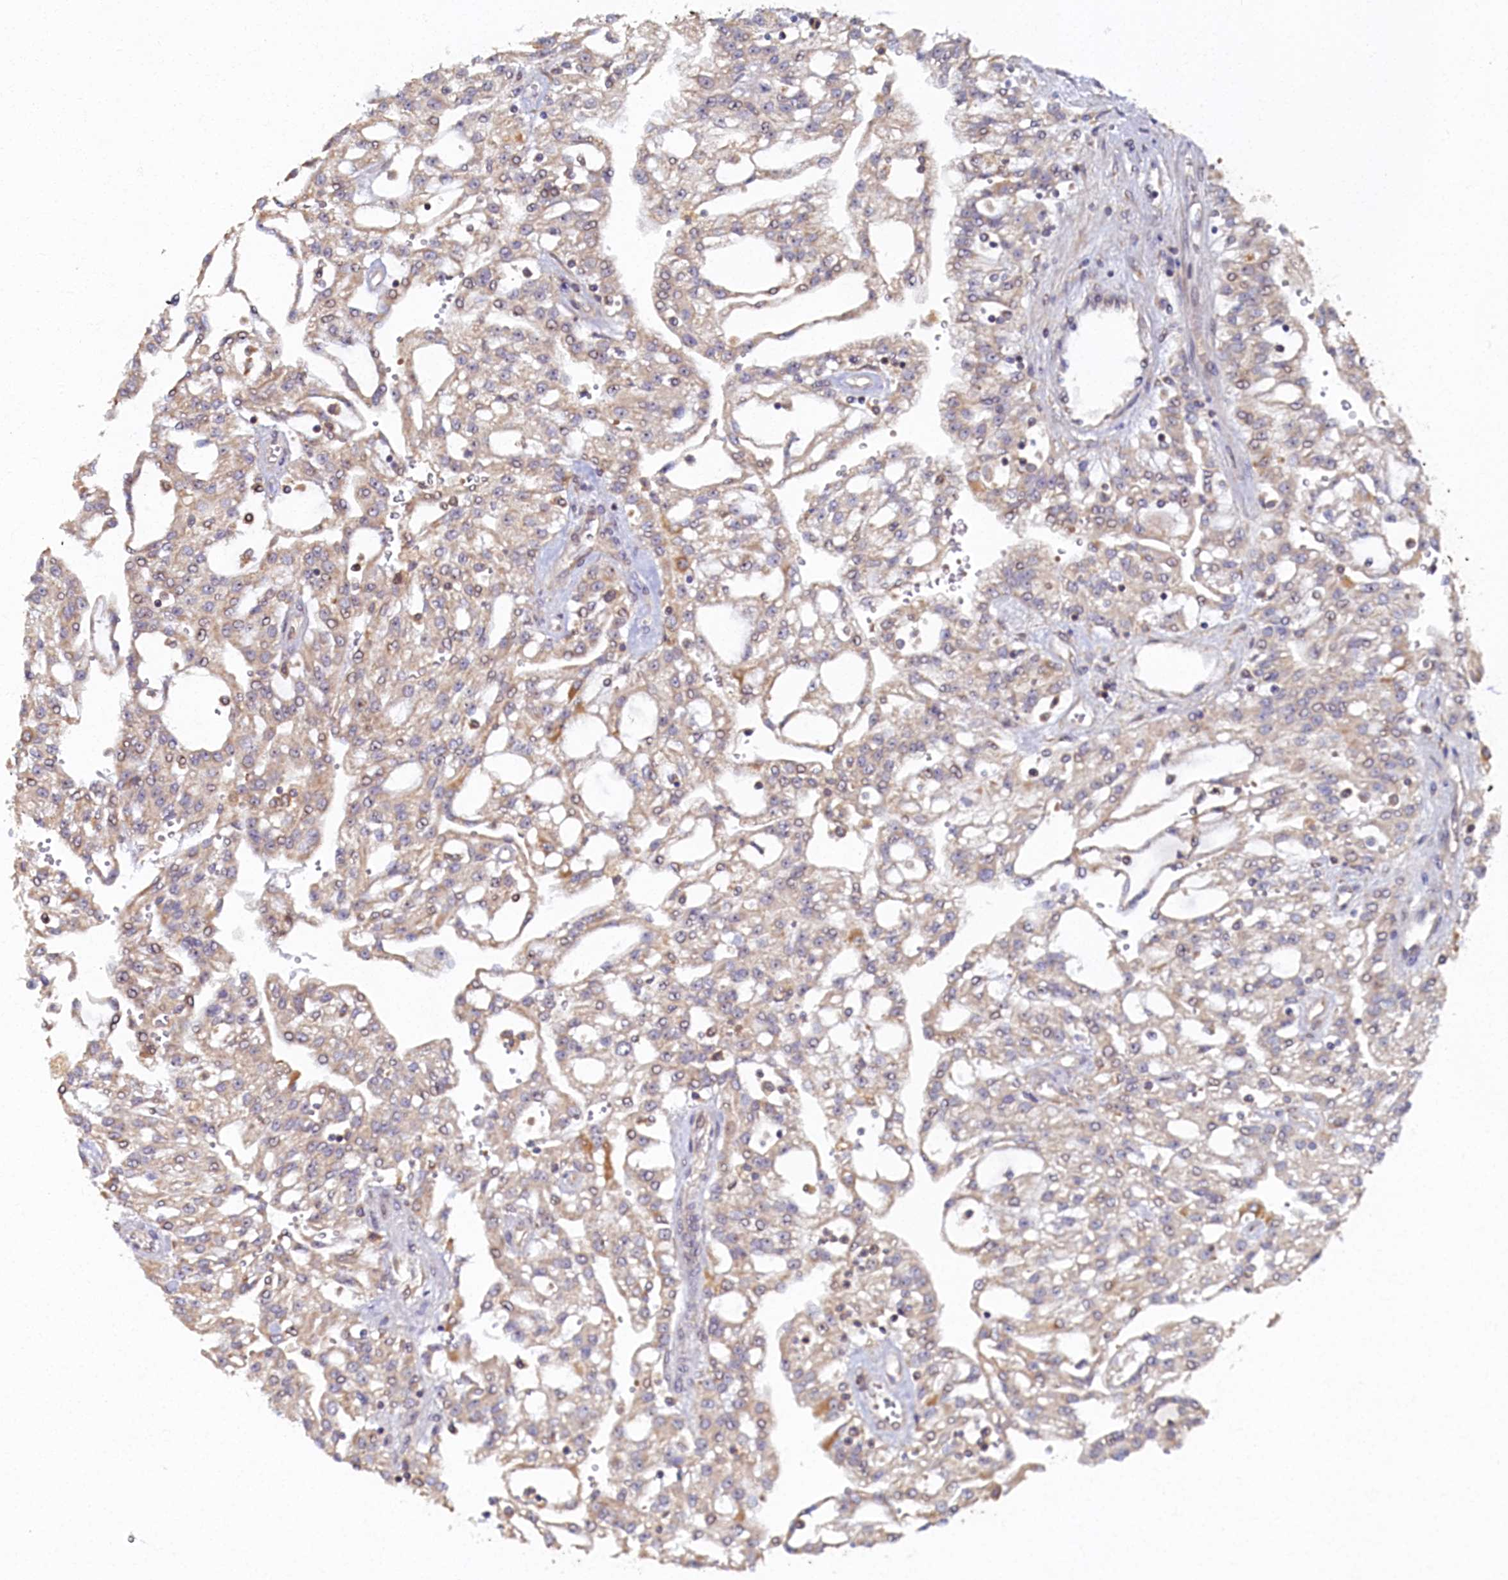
{"staining": {"intensity": "weak", "quantity": "25%-75%", "location": "cytoplasmic/membranous"}, "tissue": "renal cancer", "cell_type": "Tumor cells", "image_type": "cancer", "snomed": [{"axis": "morphology", "description": "Adenocarcinoma, NOS"}, {"axis": "topography", "description": "Kidney"}], "caption": "Tumor cells exhibit low levels of weak cytoplasmic/membranous expression in about 25%-75% of cells in renal cancer (adenocarcinoma).", "gene": "CEP20", "patient": {"sex": "male", "age": 63}}